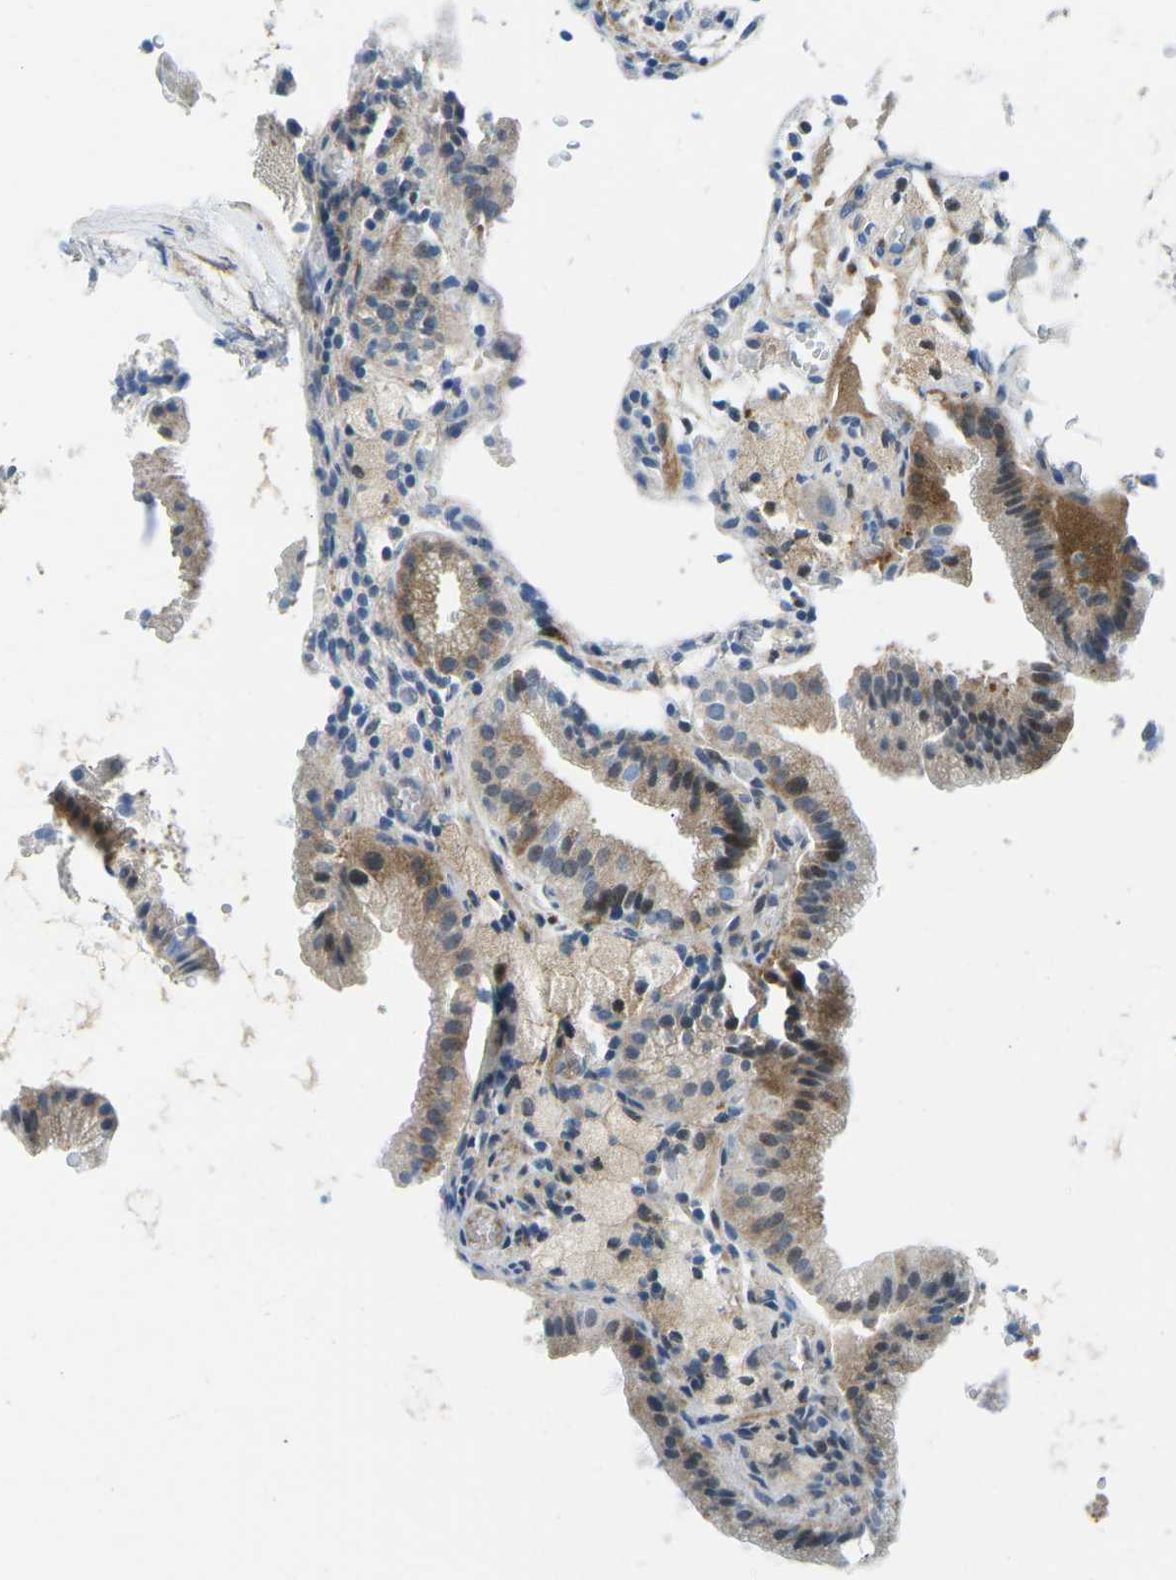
{"staining": {"intensity": "moderate", "quantity": "25%-75%", "location": "cytoplasmic/membranous"}, "tissue": "gallbladder", "cell_type": "Glandular cells", "image_type": "normal", "snomed": [{"axis": "morphology", "description": "Normal tissue, NOS"}, {"axis": "topography", "description": "Gallbladder"}], "caption": "DAB (3,3'-diaminobenzidine) immunohistochemical staining of benign gallbladder reveals moderate cytoplasmic/membranous protein expression in about 25%-75% of glandular cells.", "gene": "CFB", "patient": {"sex": "male", "age": 54}}